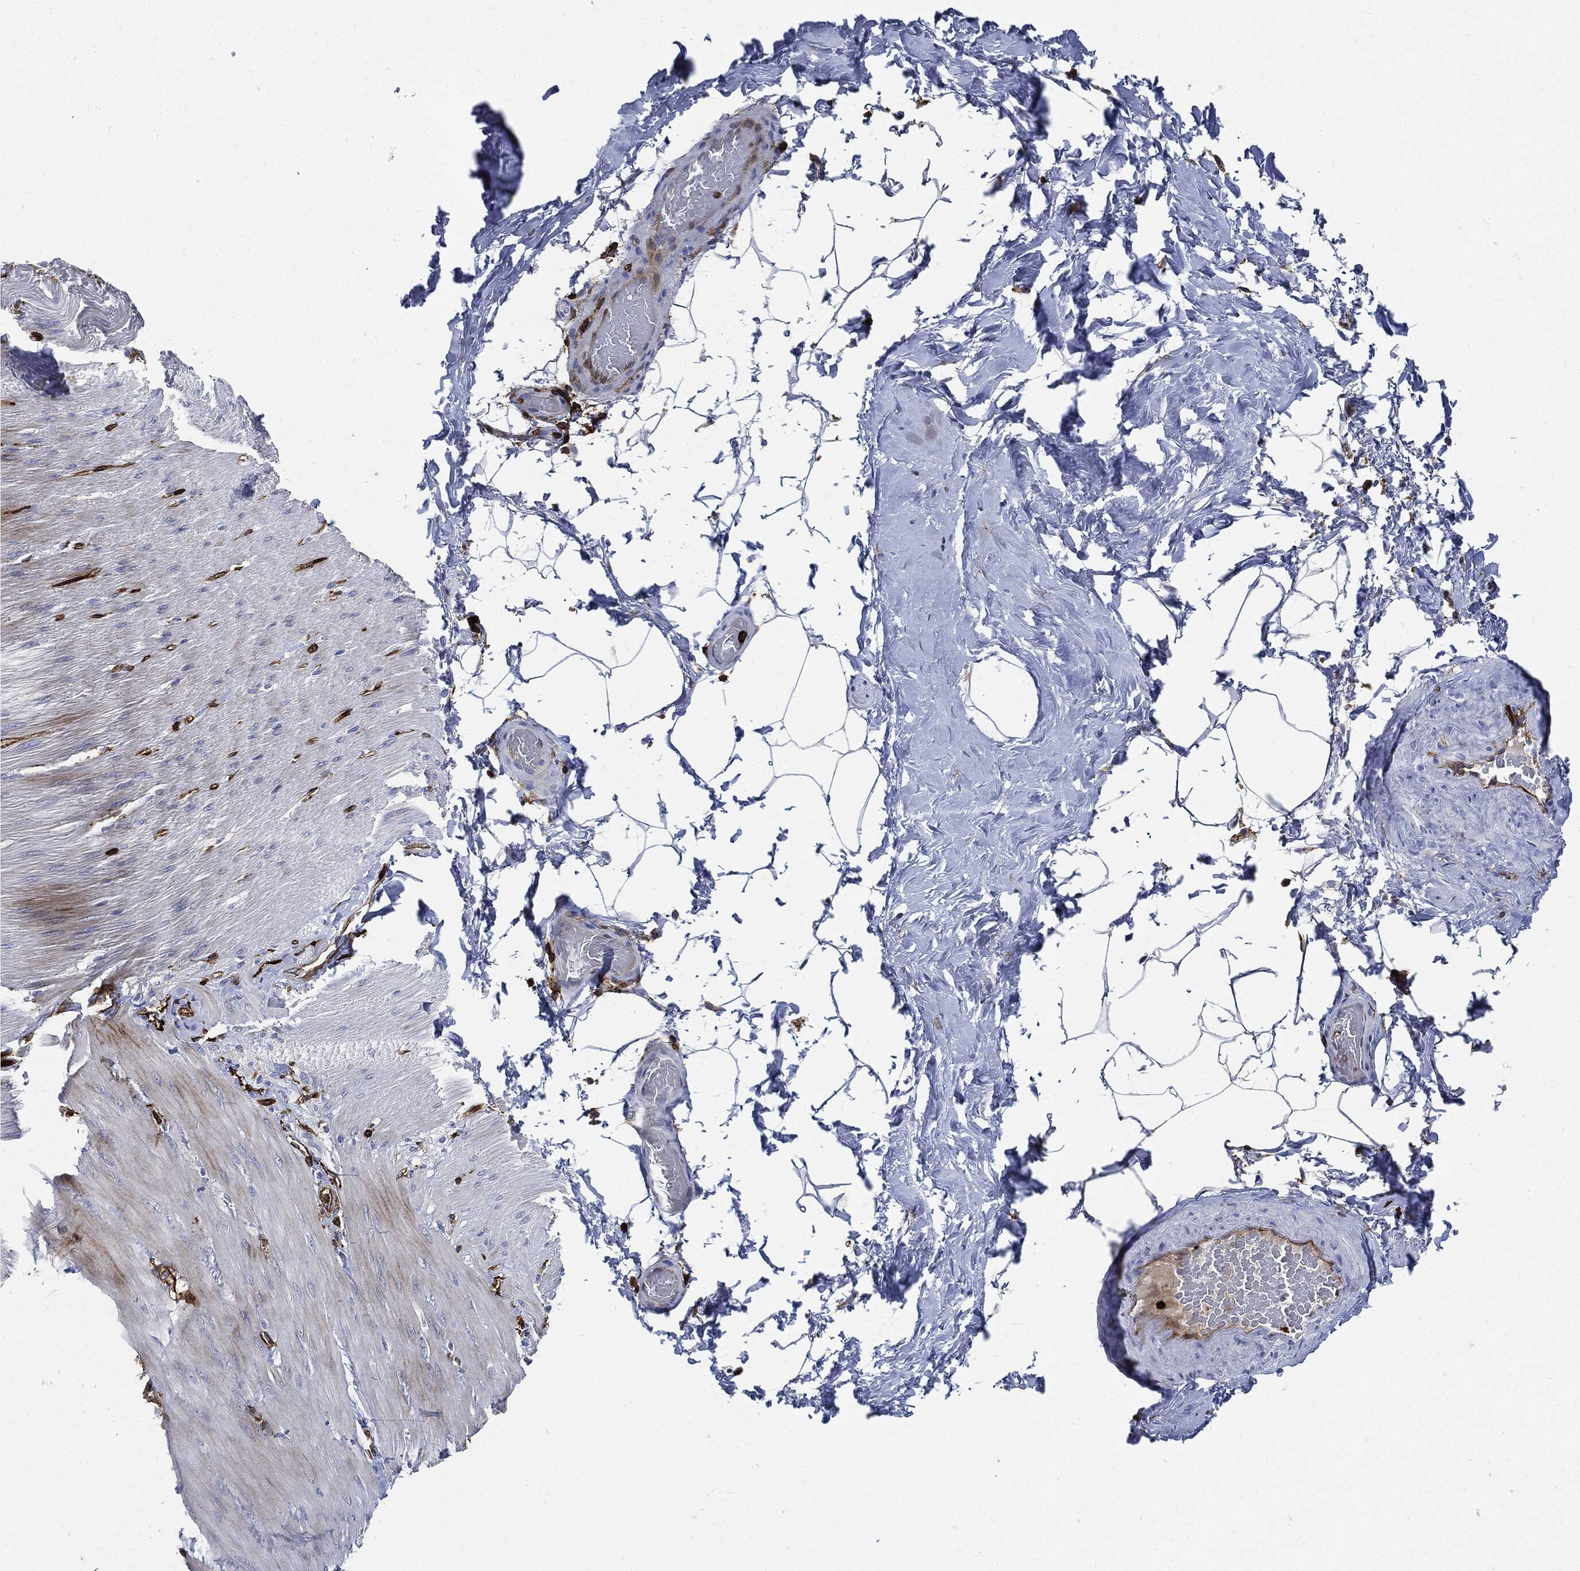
{"staining": {"intensity": "negative", "quantity": "none", "location": "none"}, "tissue": "adipose tissue", "cell_type": "Adipocytes", "image_type": "normal", "snomed": [{"axis": "morphology", "description": "Normal tissue, NOS"}, {"axis": "topography", "description": "Soft tissue"}, {"axis": "topography", "description": "Vascular tissue"}], "caption": "There is no significant staining in adipocytes of adipose tissue. (IHC, brightfield microscopy, high magnification).", "gene": "PTPRC", "patient": {"sex": "male", "age": 41}}